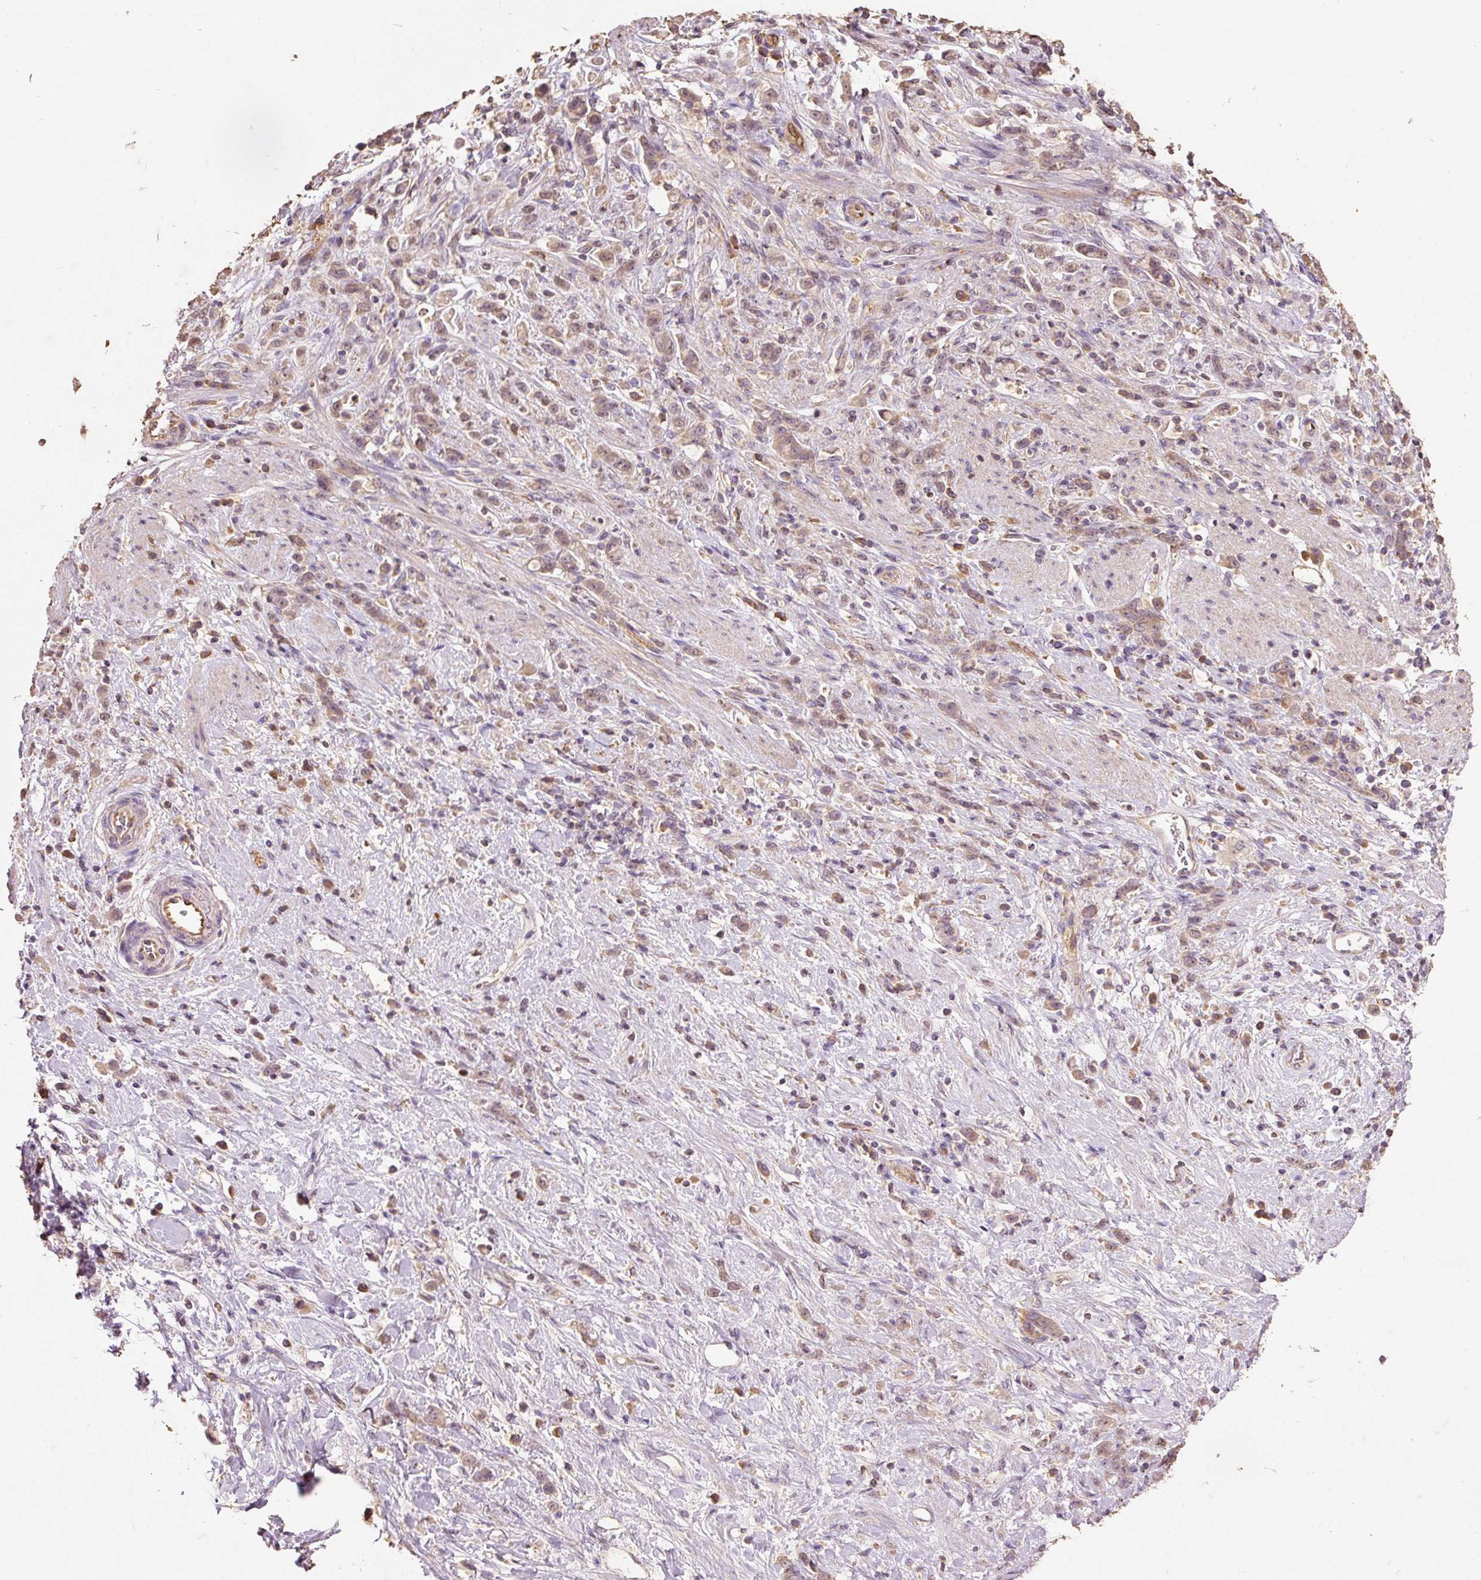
{"staining": {"intensity": "weak", "quantity": ">75%", "location": "cytoplasmic/membranous,nuclear"}, "tissue": "stomach cancer", "cell_type": "Tumor cells", "image_type": "cancer", "snomed": [{"axis": "morphology", "description": "Adenocarcinoma, NOS"}, {"axis": "topography", "description": "Stomach"}], "caption": "This is a micrograph of IHC staining of stomach adenocarcinoma, which shows weak staining in the cytoplasmic/membranous and nuclear of tumor cells.", "gene": "HERC2", "patient": {"sex": "female", "age": 60}}